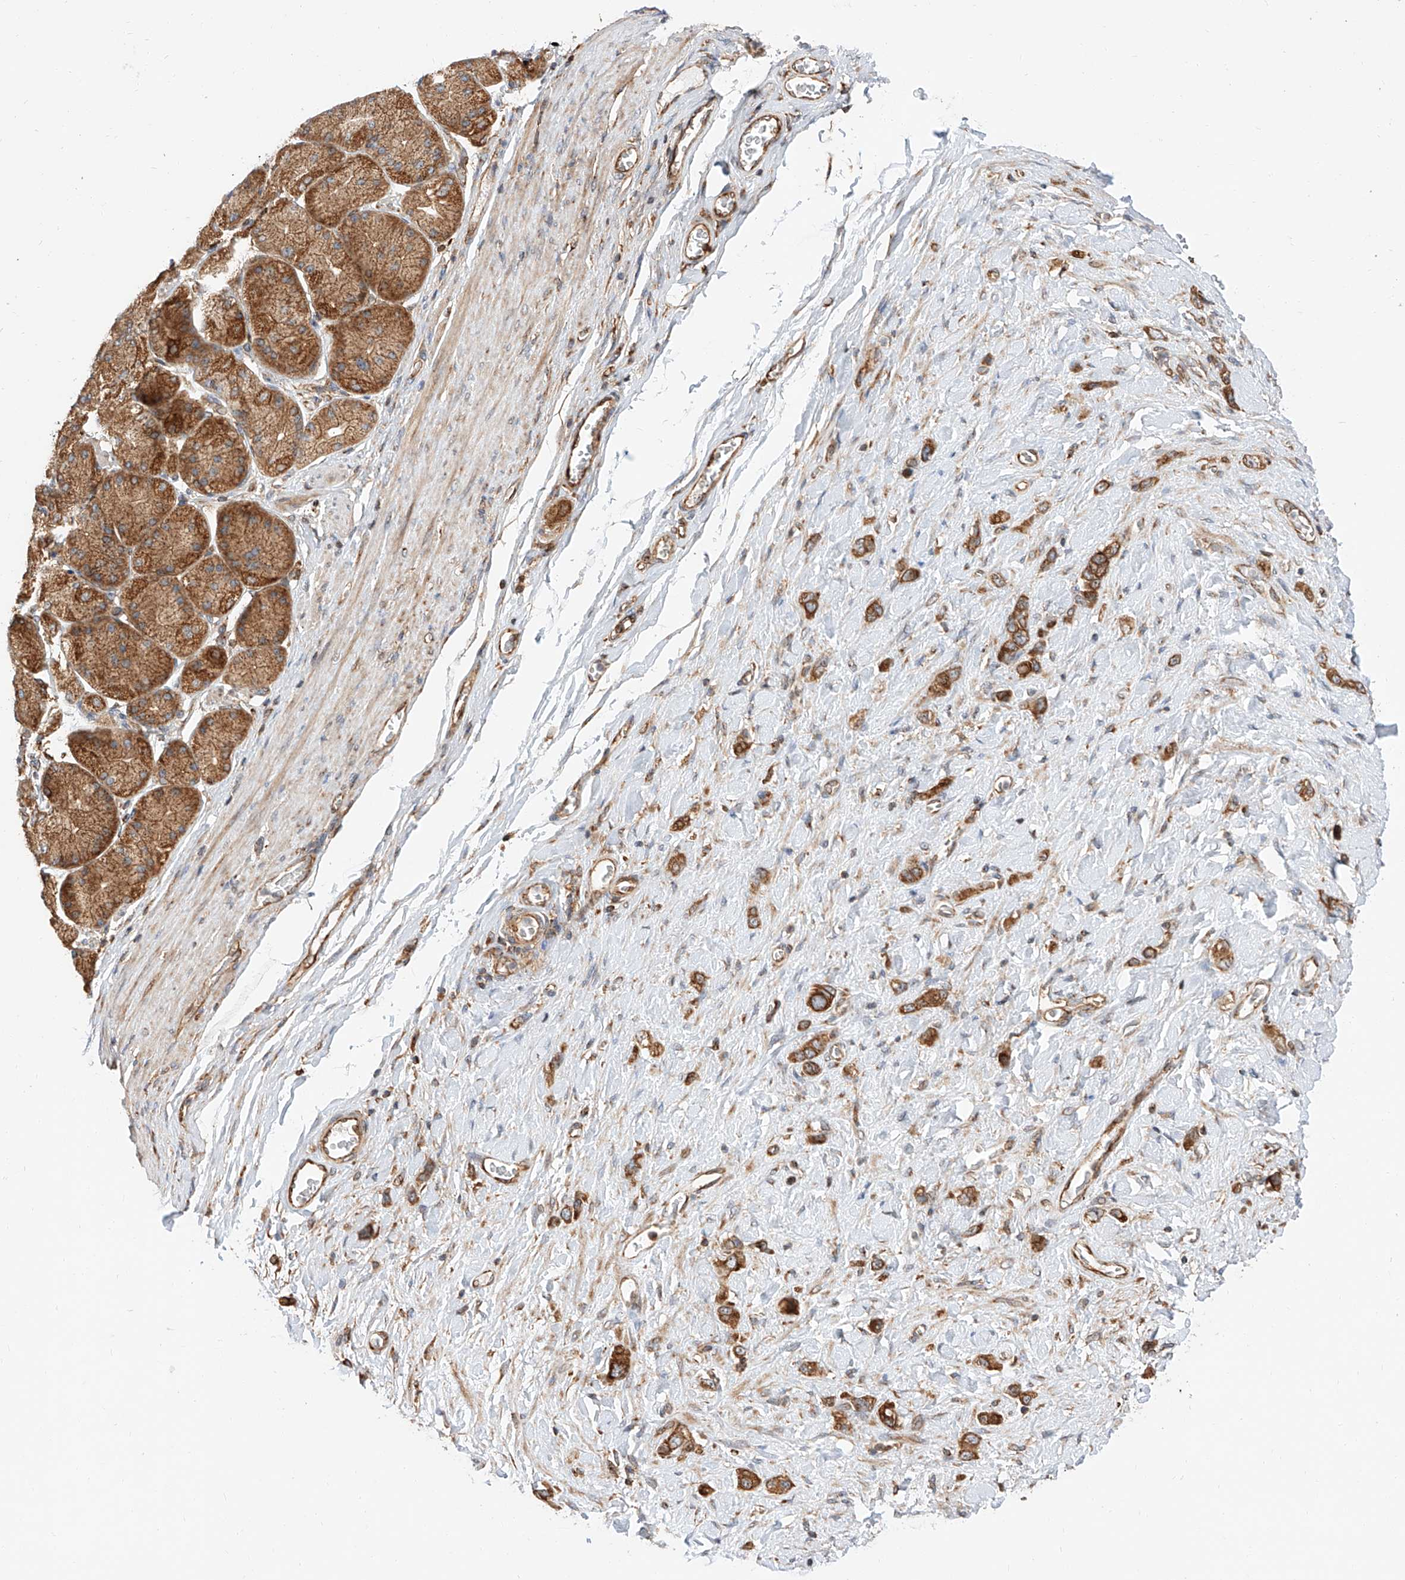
{"staining": {"intensity": "strong", "quantity": ">75%", "location": "cytoplasmic/membranous"}, "tissue": "stomach cancer", "cell_type": "Tumor cells", "image_type": "cancer", "snomed": [{"axis": "morphology", "description": "Adenocarcinoma, NOS"}, {"axis": "topography", "description": "Stomach"}], "caption": "The histopathology image exhibits staining of adenocarcinoma (stomach), revealing strong cytoplasmic/membranous protein positivity (brown color) within tumor cells.", "gene": "ISCA2", "patient": {"sex": "female", "age": 65}}